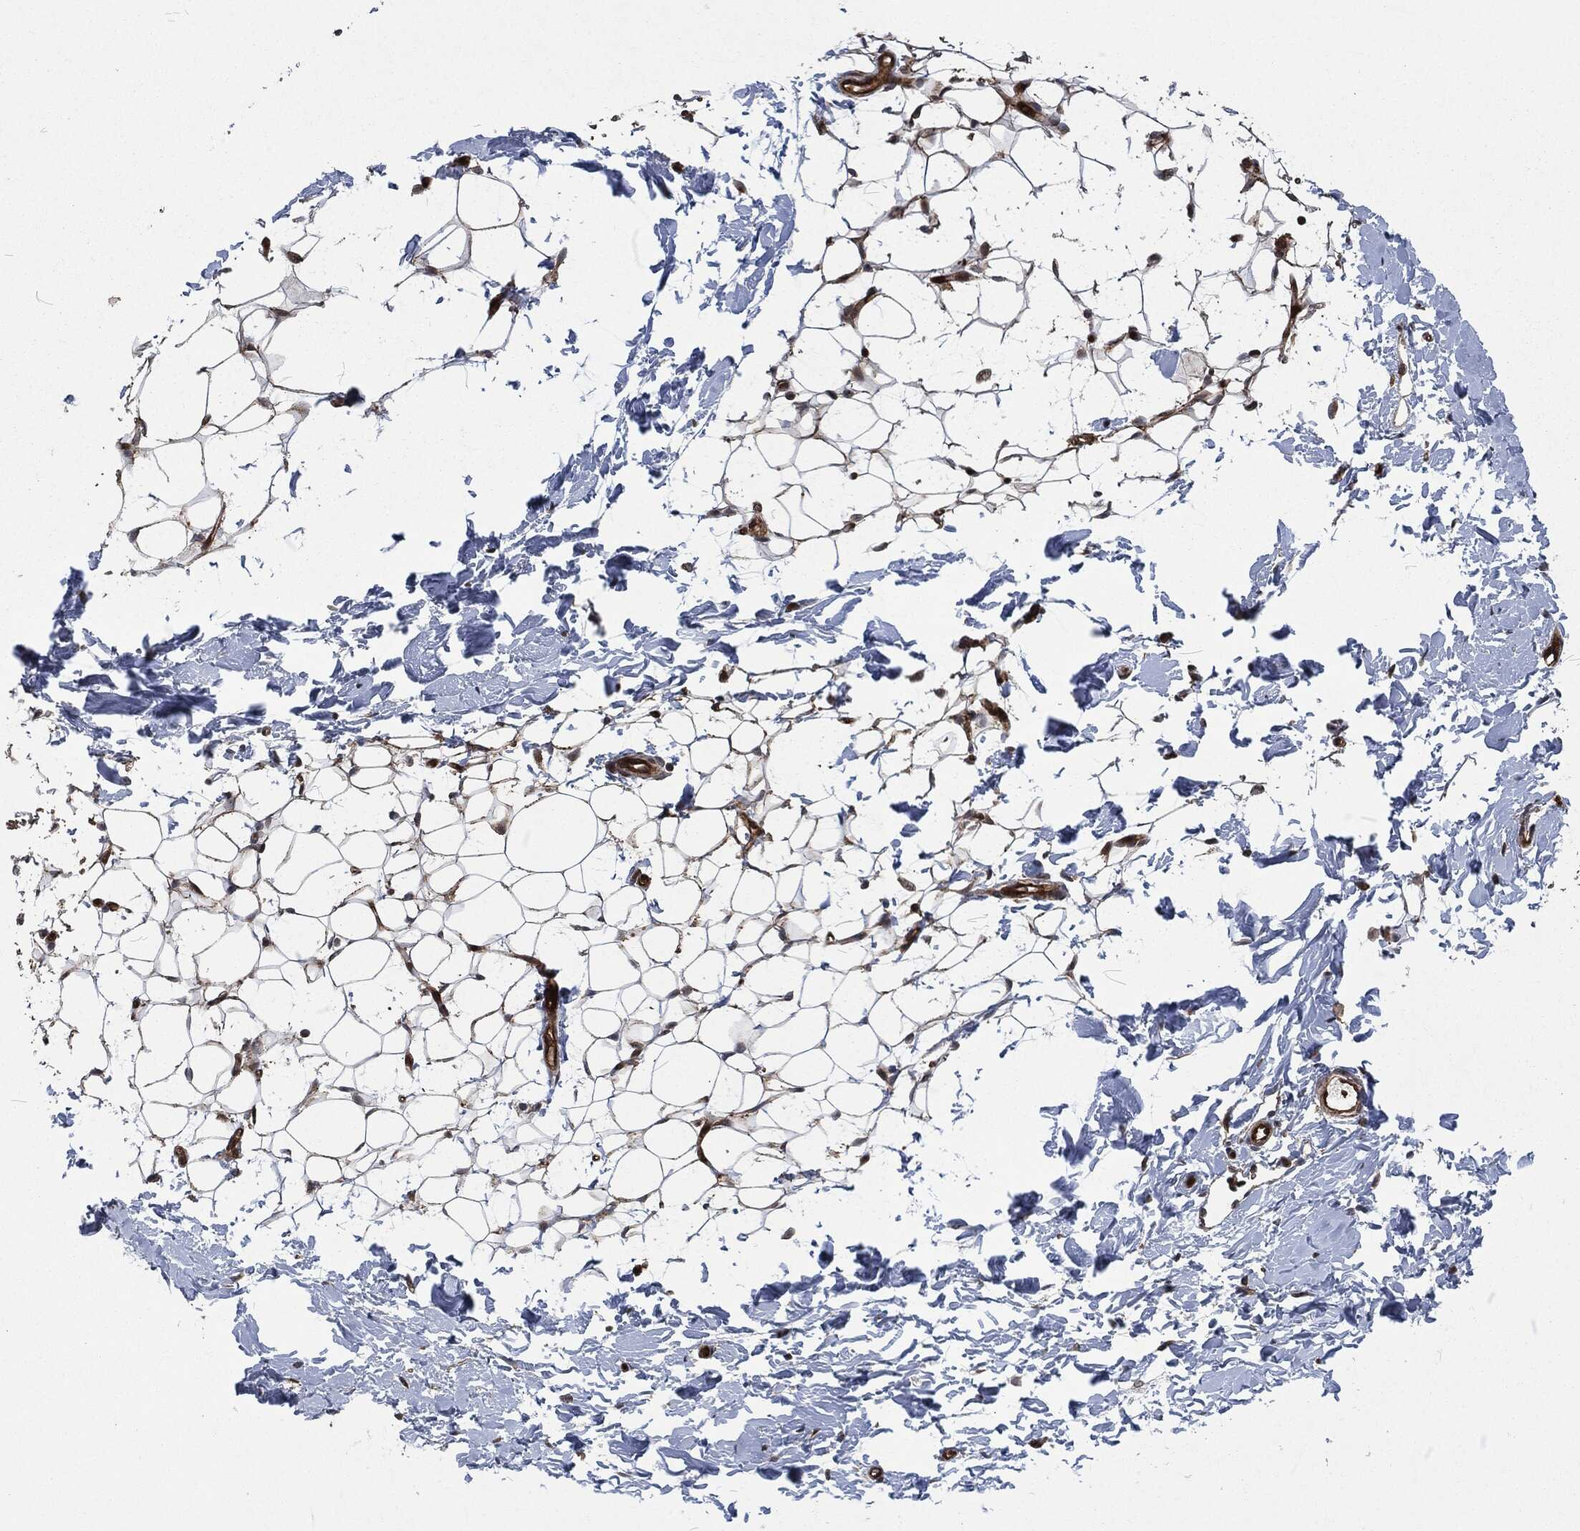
{"staining": {"intensity": "negative", "quantity": "none", "location": "none"}, "tissue": "breast", "cell_type": "Adipocytes", "image_type": "normal", "snomed": [{"axis": "morphology", "description": "Normal tissue, NOS"}, {"axis": "topography", "description": "Breast"}], "caption": "Immunohistochemistry image of benign human breast stained for a protein (brown), which shows no positivity in adipocytes.", "gene": "CMPK2", "patient": {"sex": "female", "age": 37}}